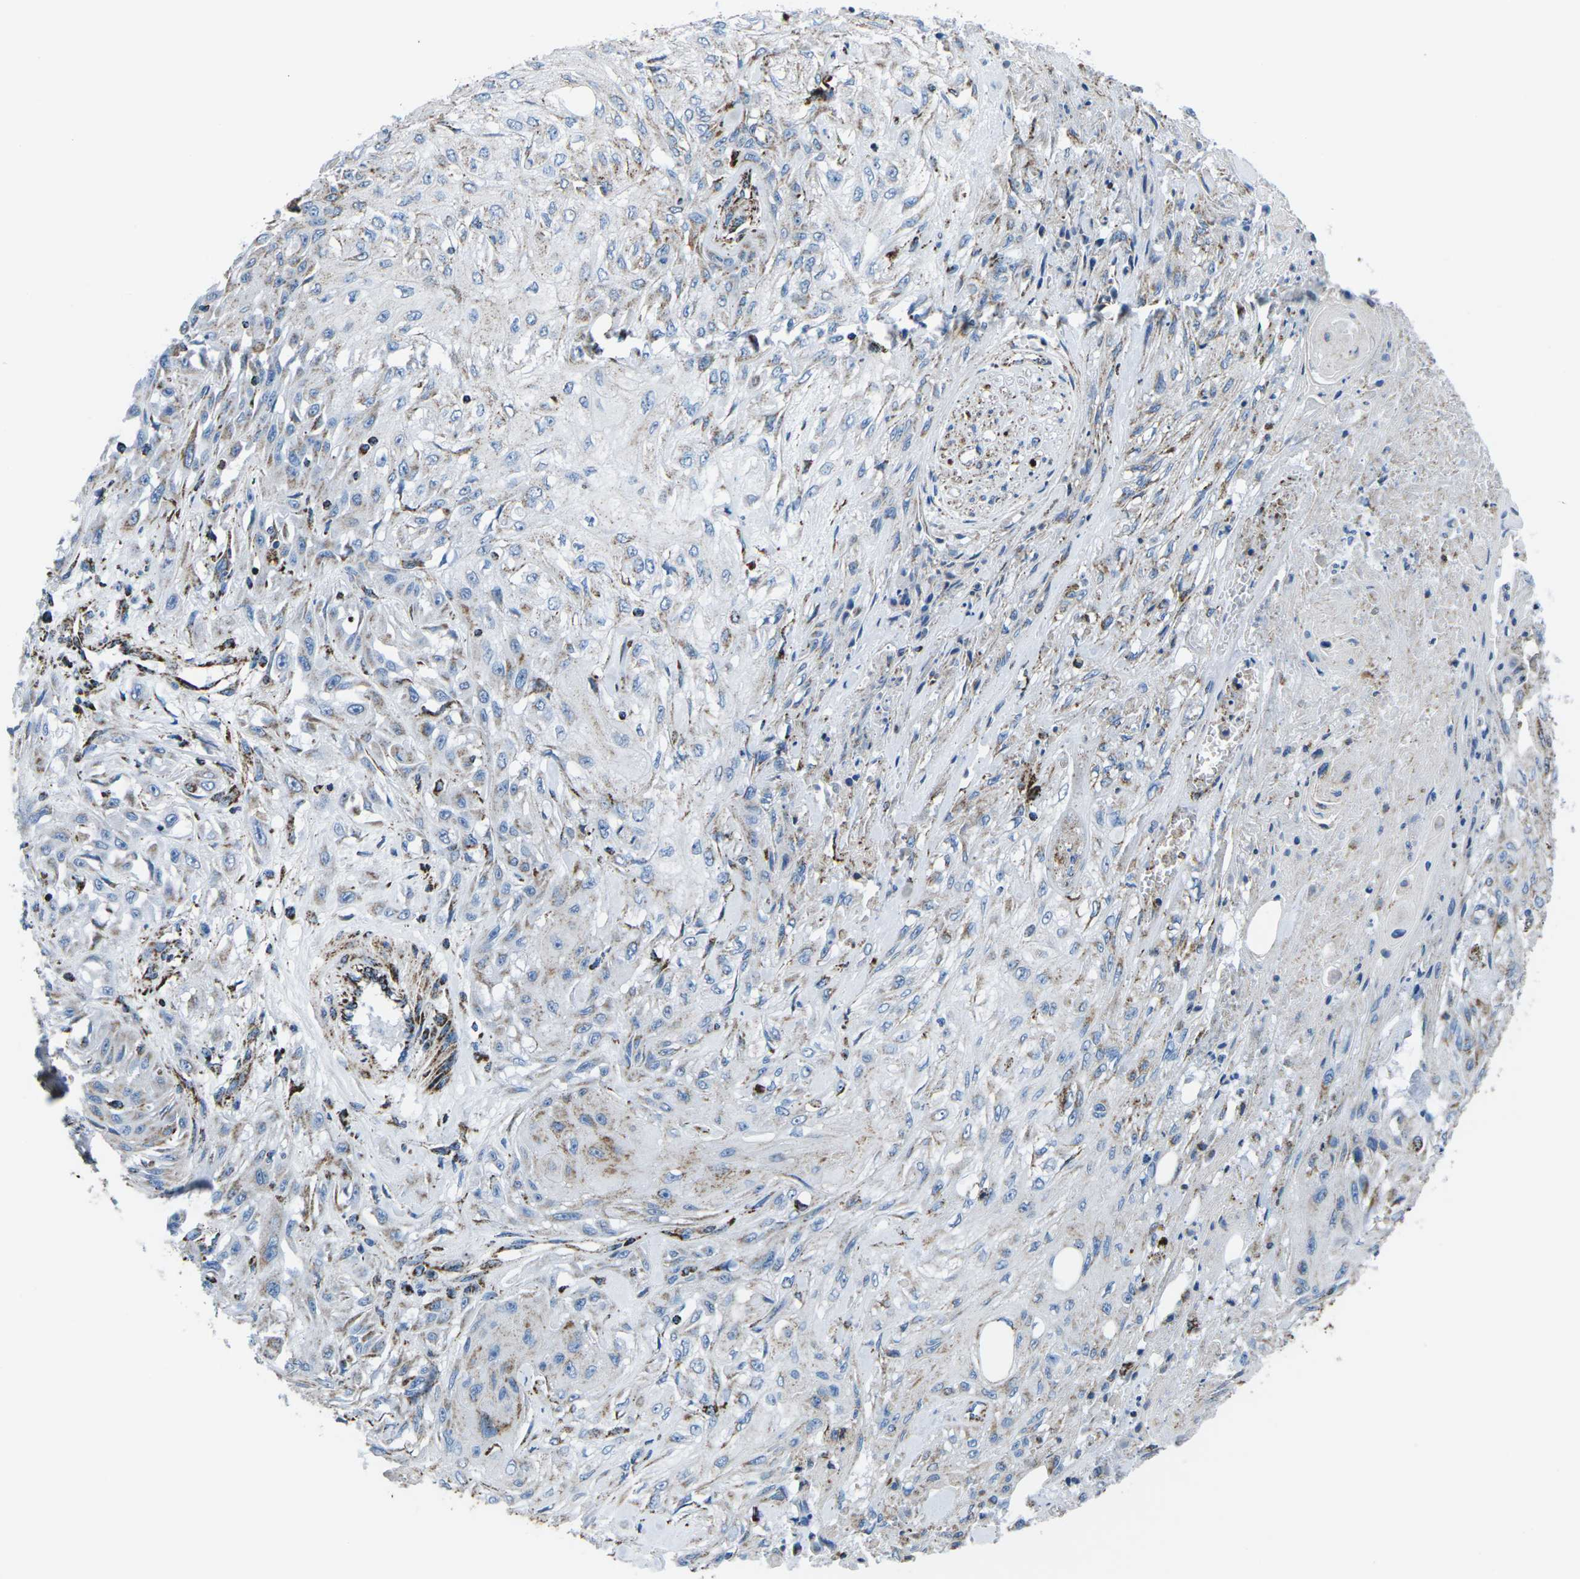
{"staining": {"intensity": "moderate", "quantity": "25%-75%", "location": "cytoplasmic/membranous"}, "tissue": "skin cancer", "cell_type": "Tumor cells", "image_type": "cancer", "snomed": [{"axis": "morphology", "description": "Squamous cell carcinoma, NOS"}, {"axis": "morphology", "description": "Squamous cell carcinoma, metastatic, NOS"}, {"axis": "topography", "description": "Skin"}, {"axis": "topography", "description": "Lymph node"}], "caption": "Tumor cells show medium levels of moderate cytoplasmic/membranous positivity in approximately 25%-75% of cells in skin cancer (metastatic squamous cell carcinoma).", "gene": "MT-CO2", "patient": {"sex": "male", "age": 75}}